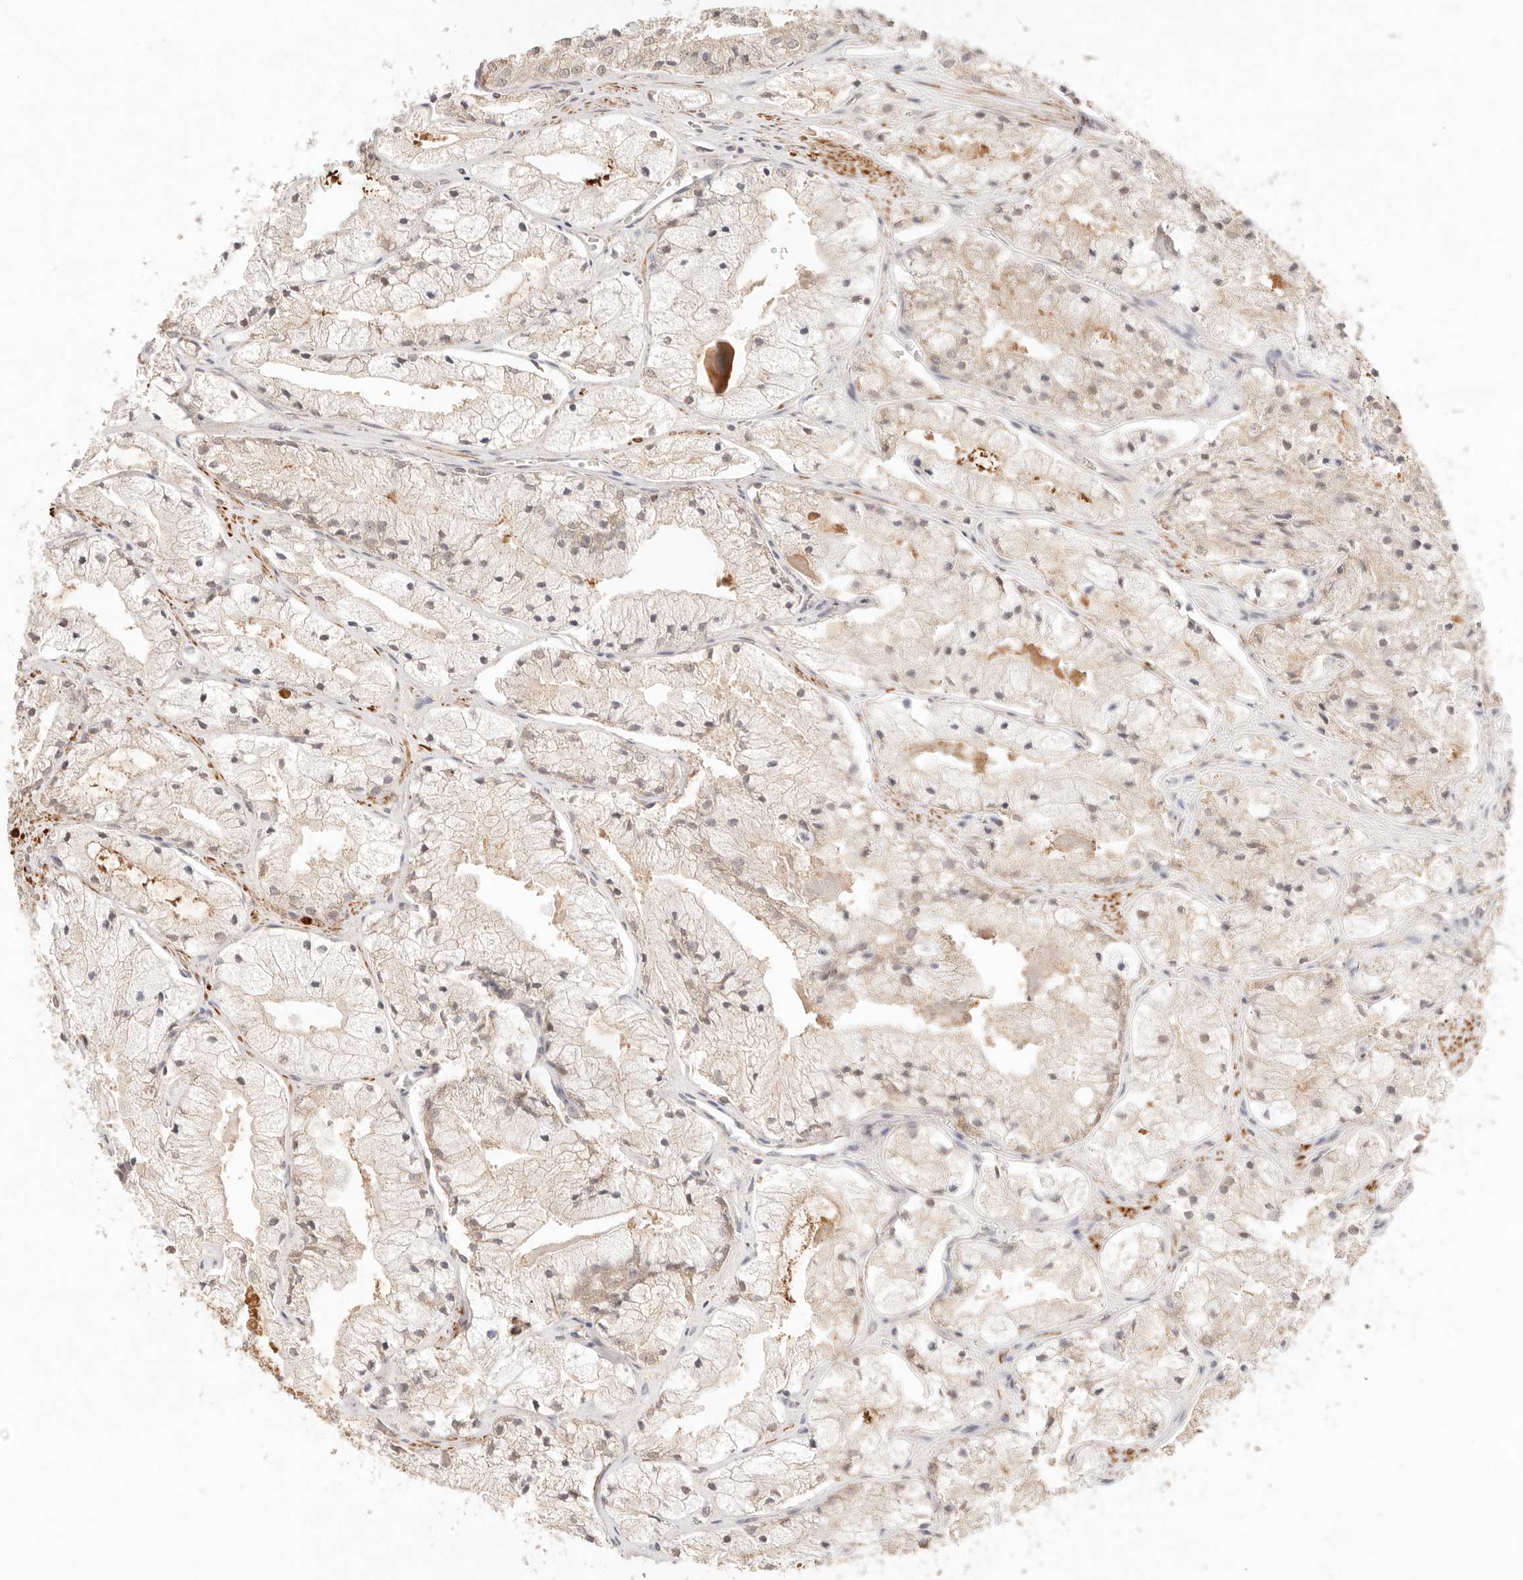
{"staining": {"intensity": "weak", "quantity": "<25%", "location": "cytoplasmic/membranous"}, "tissue": "prostate cancer", "cell_type": "Tumor cells", "image_type": "cancer", "snomed": [{"axis": "morphology", "description": "Adenocarcinoma, High grade"}, {"axis": "topography", "description": "Prostate"}], "caption": "Prostate cancer (adenocarcinoma (high-grade)) stained for a protein using IHC reveals no staining tumor cells.", "gene": "TRIM11", "patient": {"sex": "male", "age": 50}}